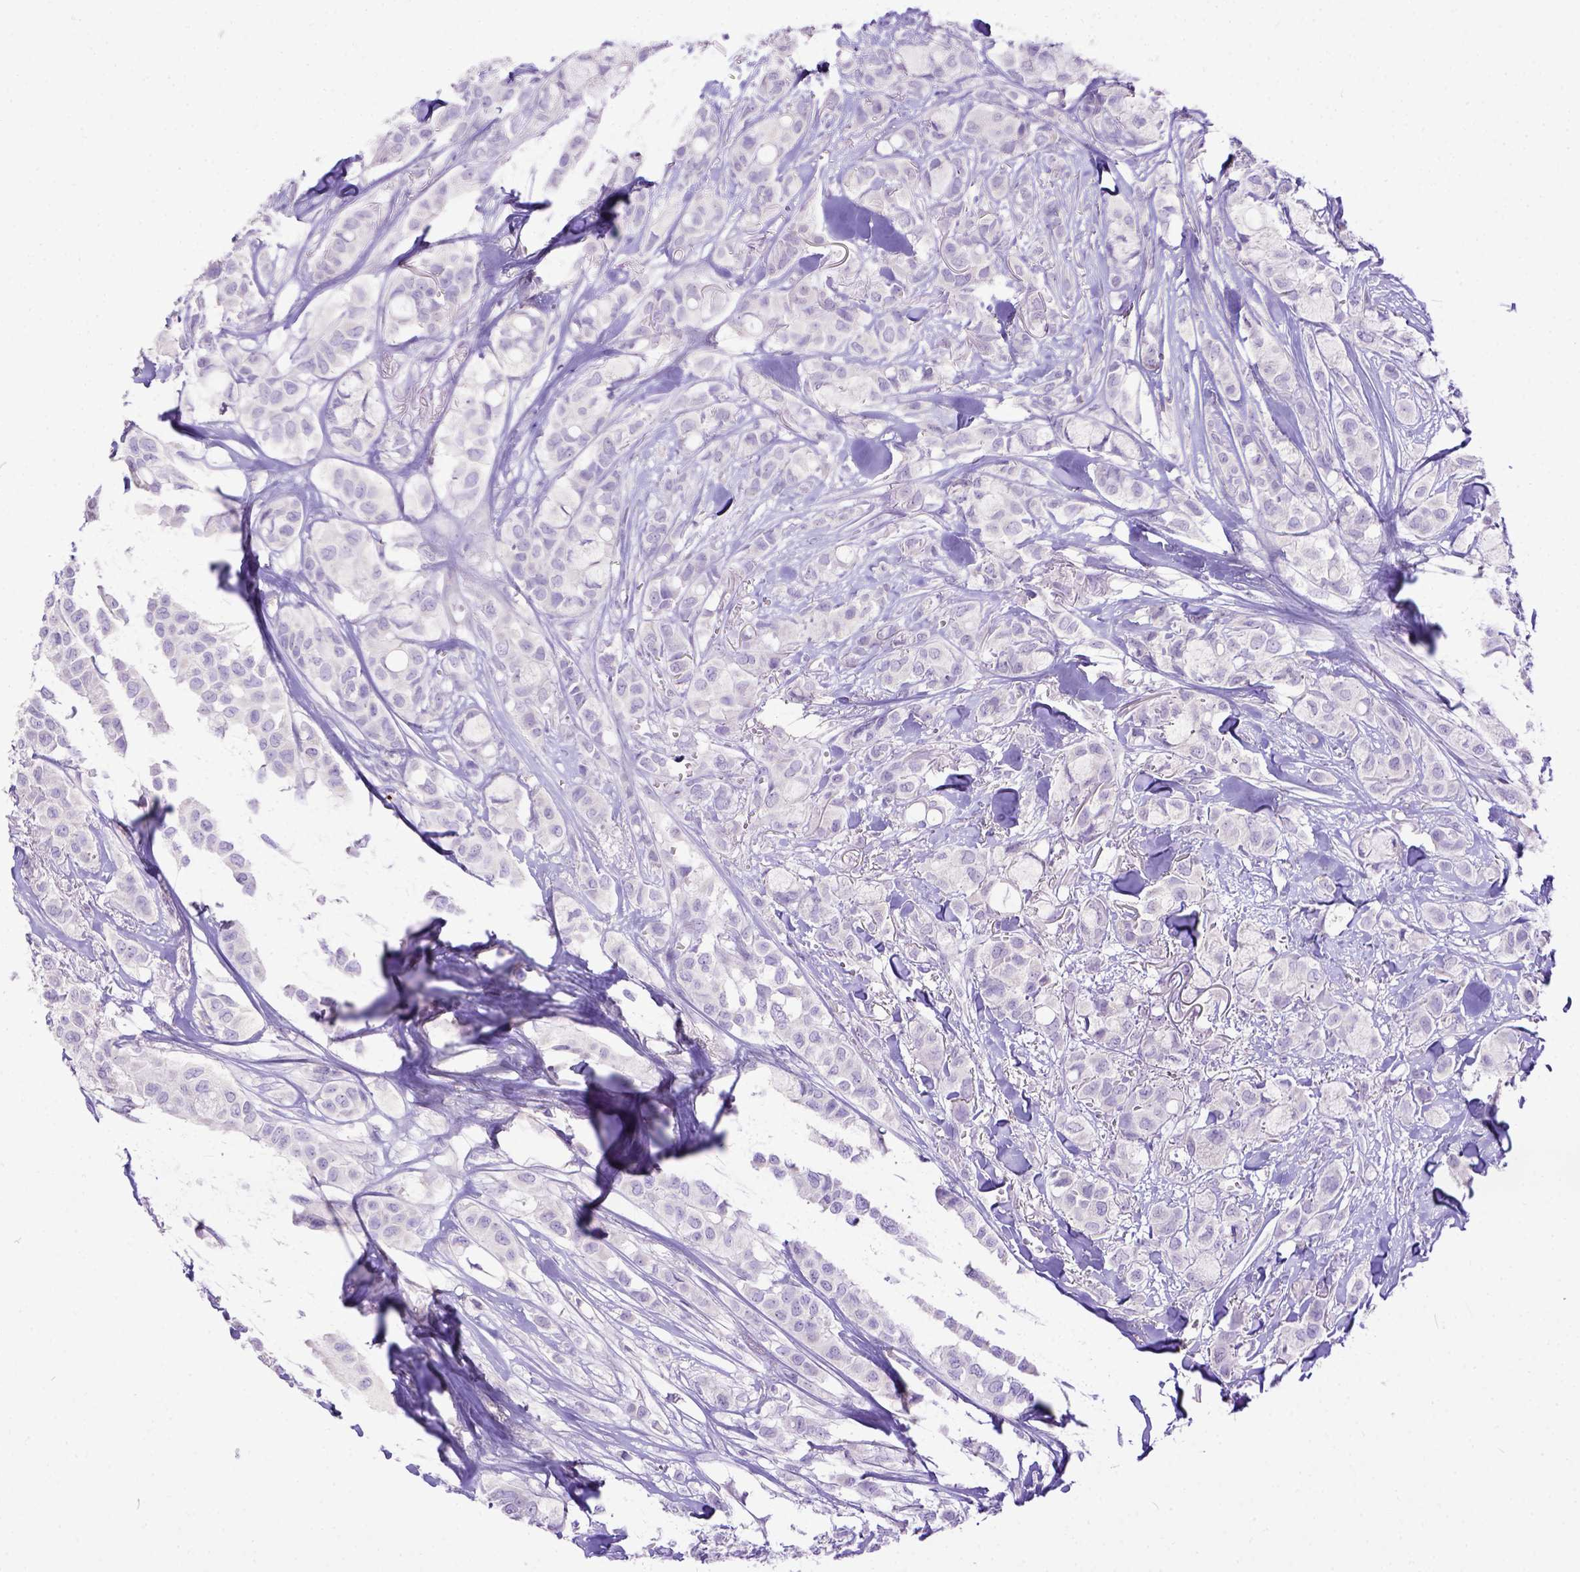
{"staining": {"intensity": "negative", "quantity": "none", "location": "none"}, "tissue": "breast cancer", "cell_type": "Tumor cells", "image_type": "cancer", "snomed": [{"axis": "morphology", "description": "Duct carcinoma"}, {"axis": "topography", "description": "Breast"}], "caption": "The image displays no staining of tumor cells in invasive ductal carcinoma (breast).", "gene": "KIT", "patient": {"sex": "female", "age": 85}}